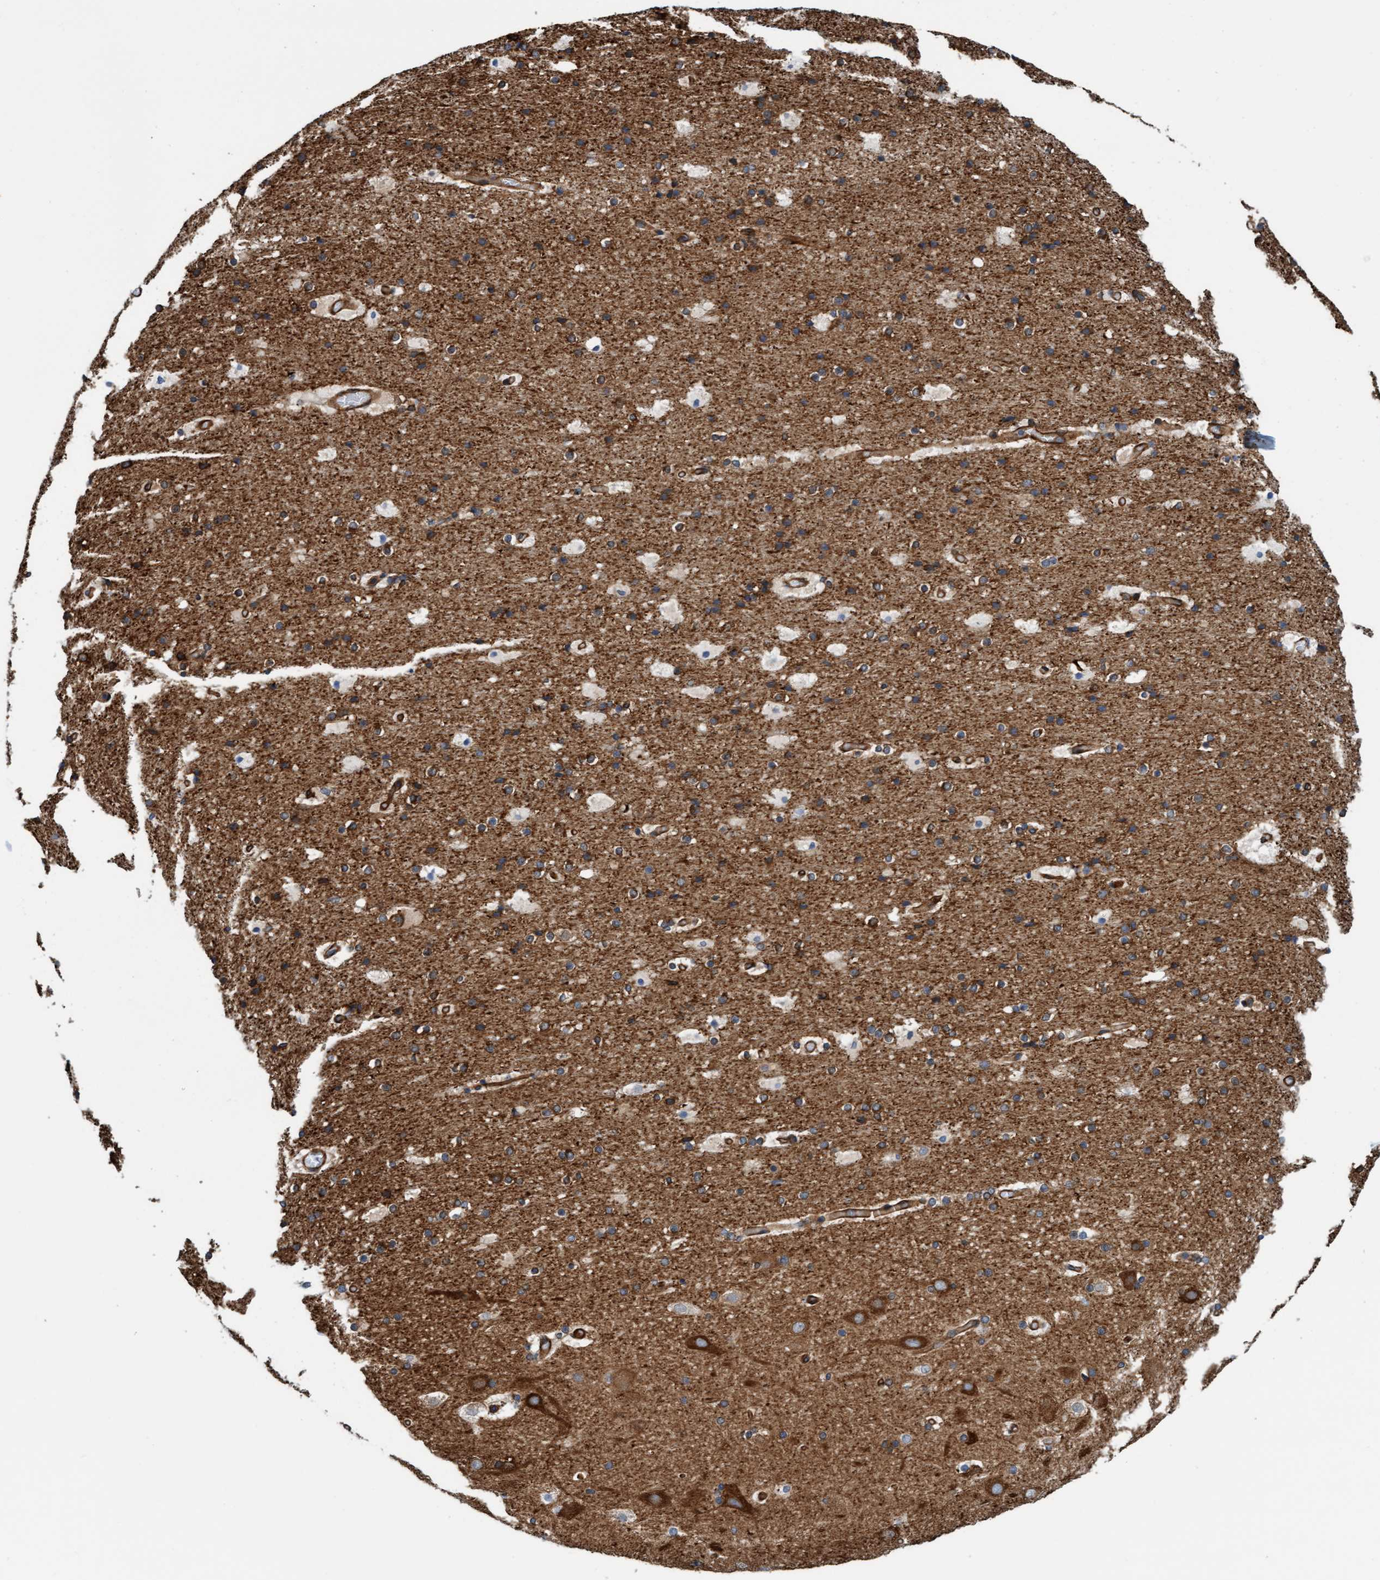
{"staining": {"intensity": "strong", "quantity": ">75%", "location": "cytoplasmic/membranous"}, "tissue": "cerebral cortex", "cell_type": "Endothelial cells", "image_type": "normal", "snomed": [{"axis": "morphology", "description": "Normal tissue, NOS"}, {"axis": "topography", "description": "Cerebral cortex"}], "caption": "Protein staining displays strong cytoplasmic/membranous positivity in about >75% of endothelial cells in benign cerebral cortex.", "gene": "FMNL3", "patient": {"sex": "male", "age": 57}}